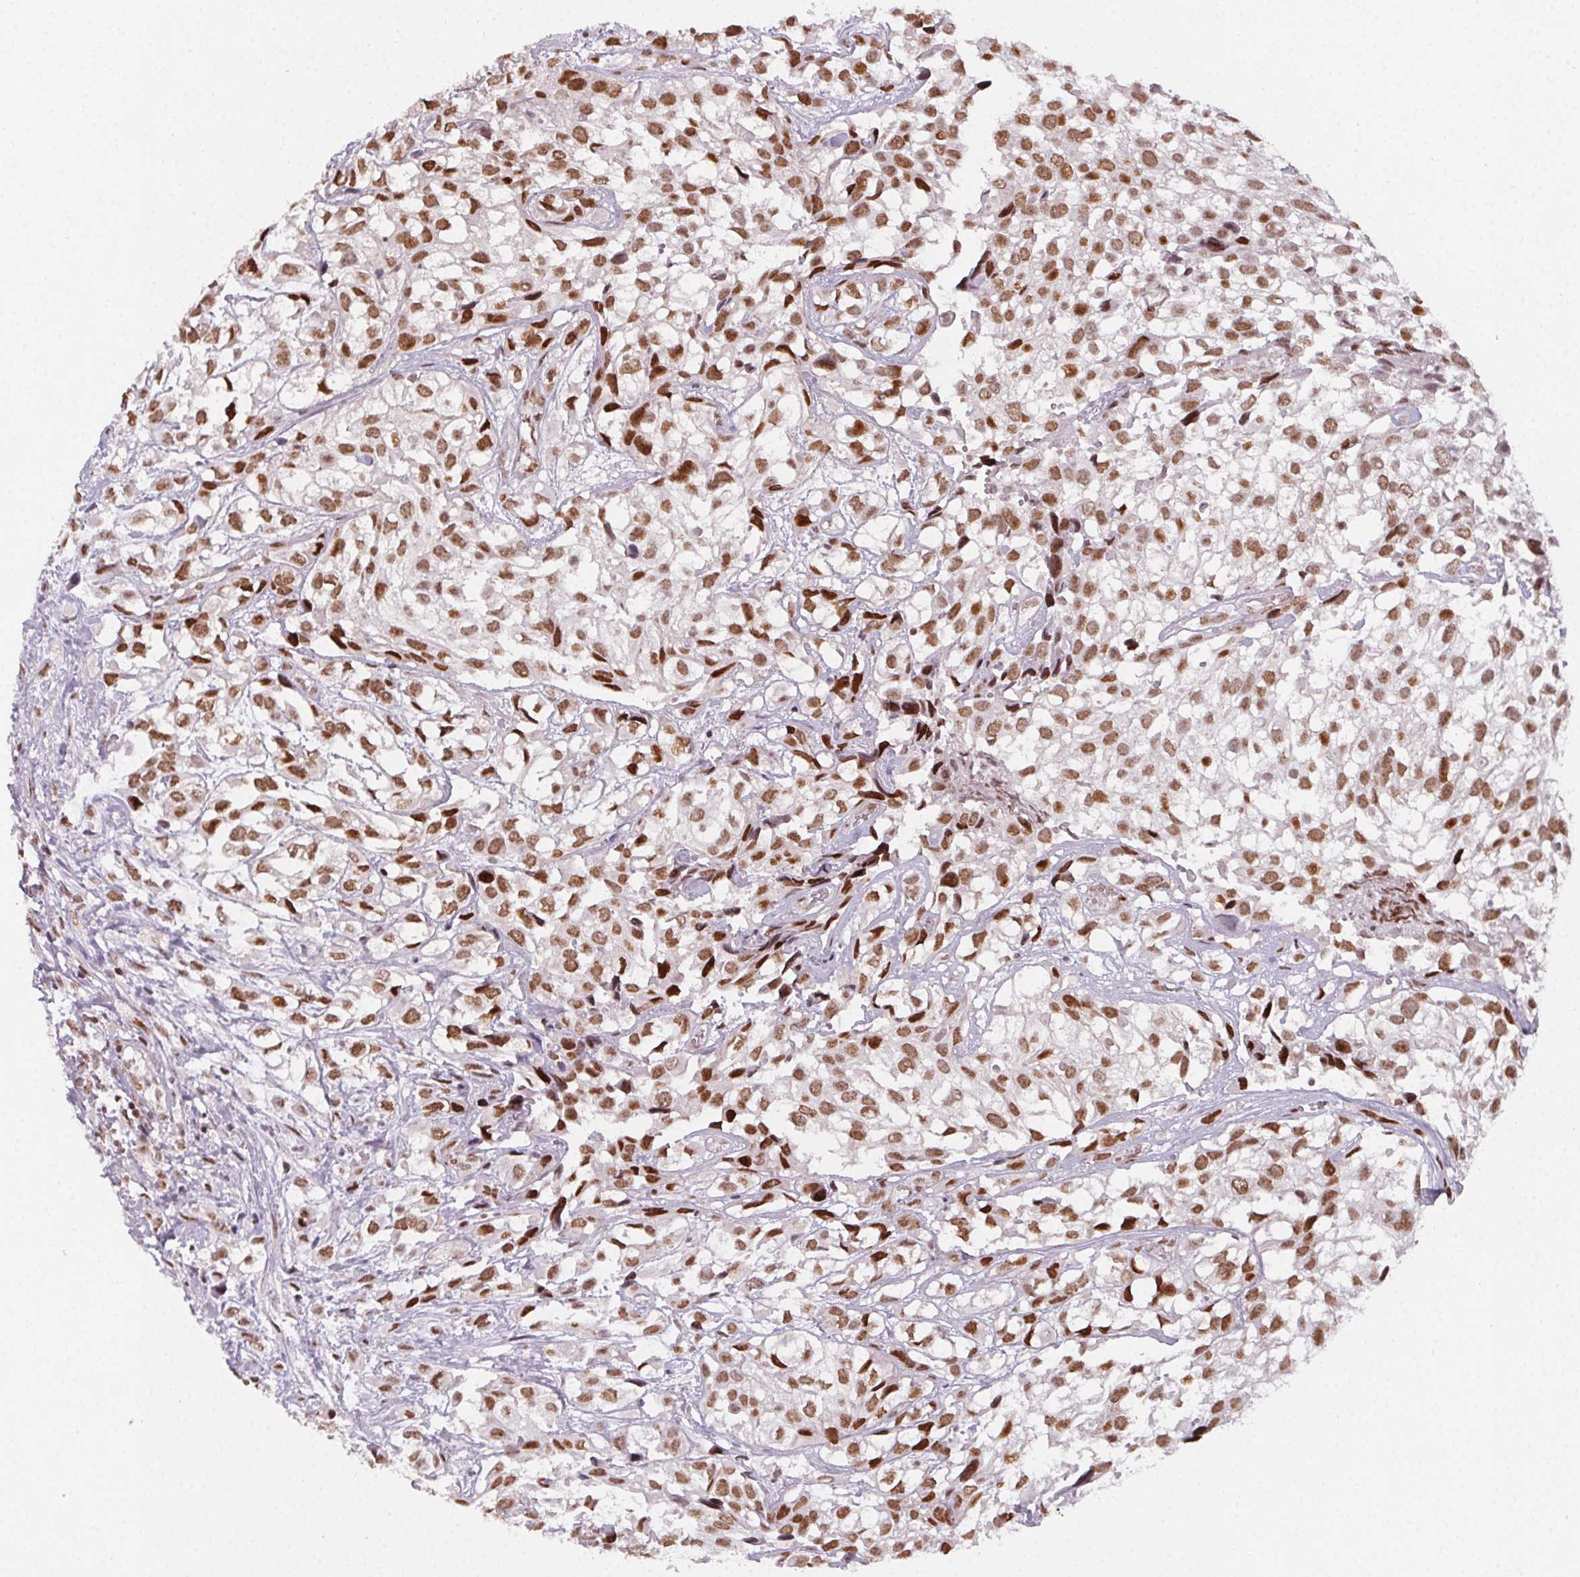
{"staining": {"intensity": "moderate", "quantity": ">75%", "location": "nuclear"}, "tissue": "urothelial cancer", "cell_type": "Tumor cells", "image_type": "cancer", "snomed": [{"axis": "morphology", "description": "Urothelial carcinoma, High grade"}, {"axis": "topography", "description": "Urinary bladder"}], "caption": "Urothelial carcinoma (high-grade) tissue reveals moderate nuclear expression in about >75% of tumor cells, visualized by immunohistochemistry.", "gene": "KMT2A", "patient": {"sex": "male", "age": 56}}